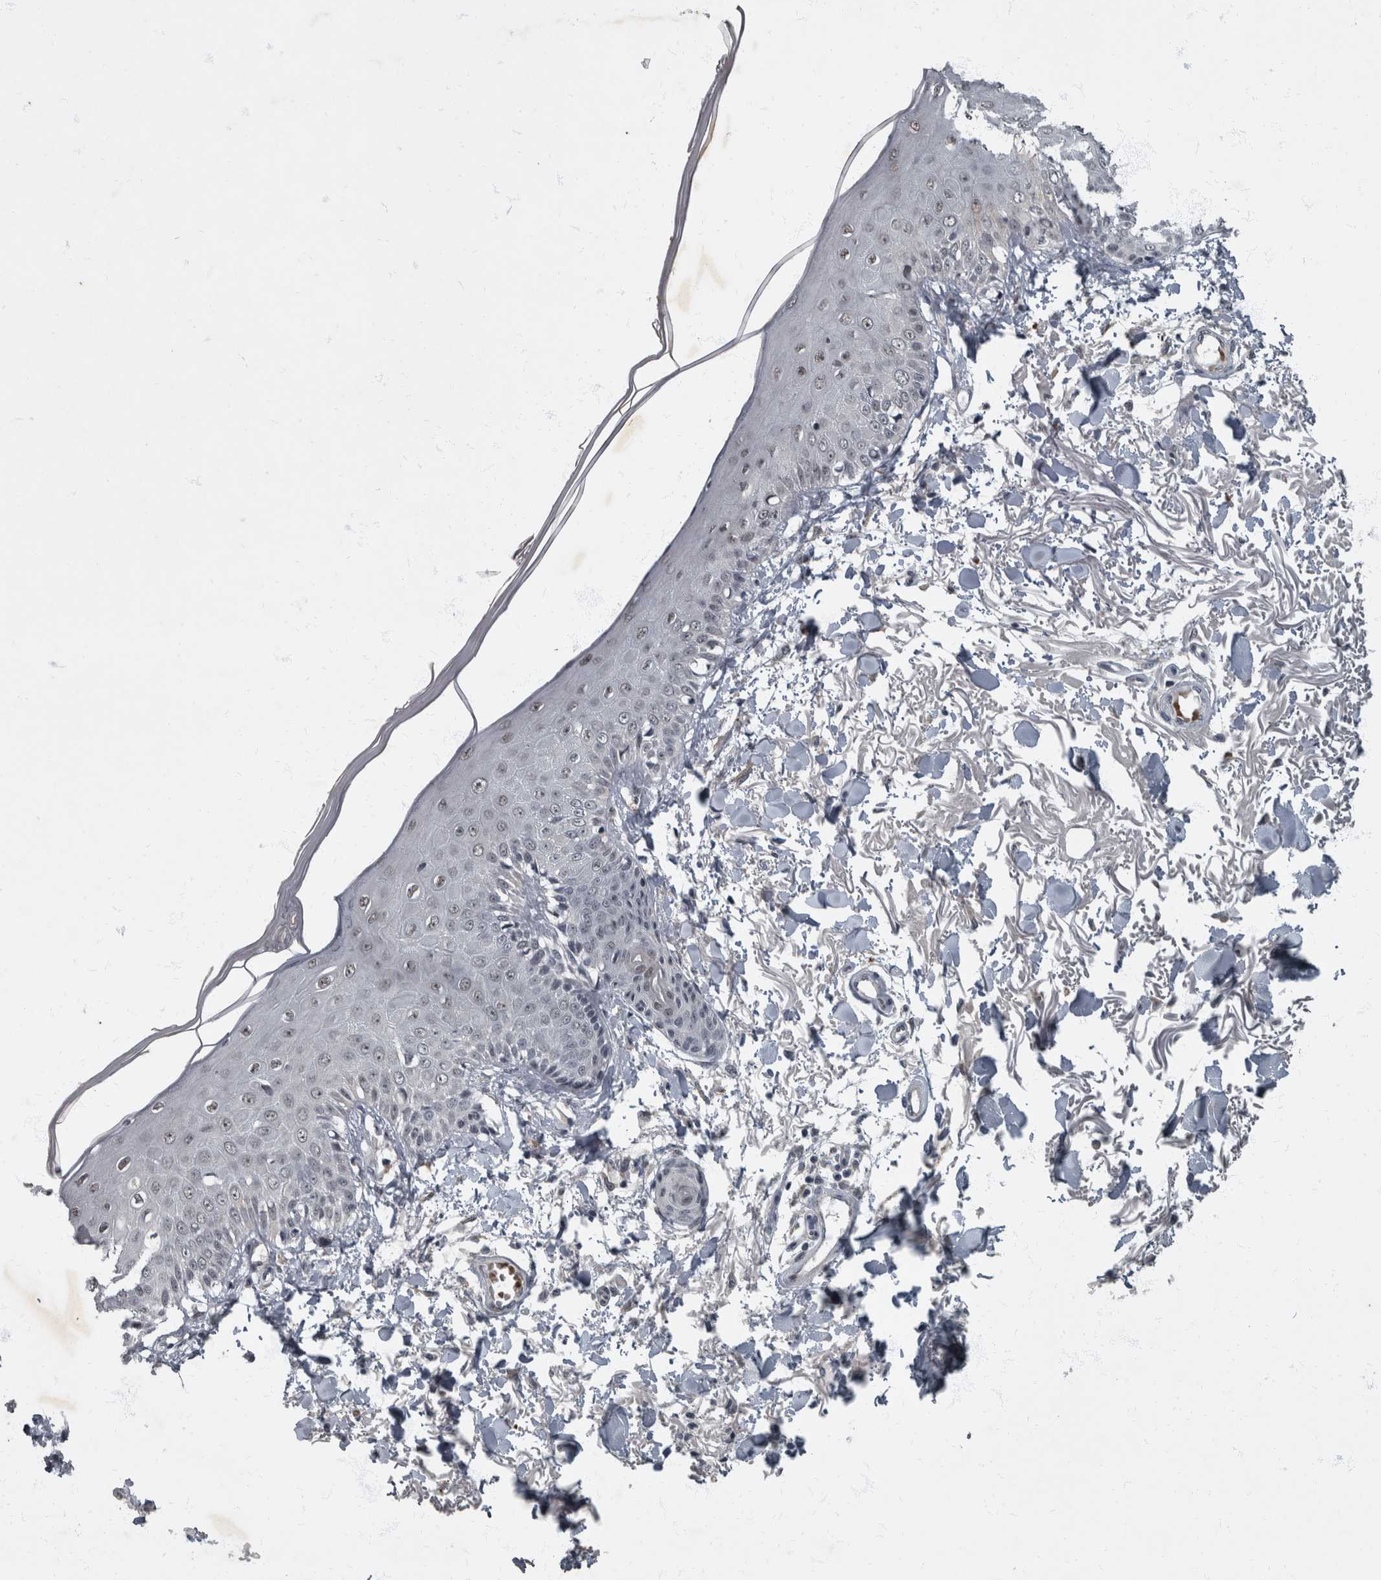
{"staining": {"intensity": "negative", "quantity": "none", "location": "none"}, "tissue": "skin", "cell_type": "Fibroblasts", "image_type": "normal", "snomed": [{"axis": "morphology", "description": "Normal tissue, NOS"}, {"axis": "morphology", "description": "Squamous cell carcinoma, NOS"}, {"axis": "topography", "description": "Skin"}, {"axis": "topography", "description": "Peripheral nerve tissue"}], "caption": "IHC histopathology image of benign skin: skin stained with DAB (3,3'-diaminobenzidine) exhibits no significant protein expression in fibroblasts. The staining was performed using DAB to visualize the protein expression in brown, while the nuclei were stained in blue with hematoxylin (Magnification: 20x).", "gene": "WDR33", "patient": {"sex": "male", "age": 83}}